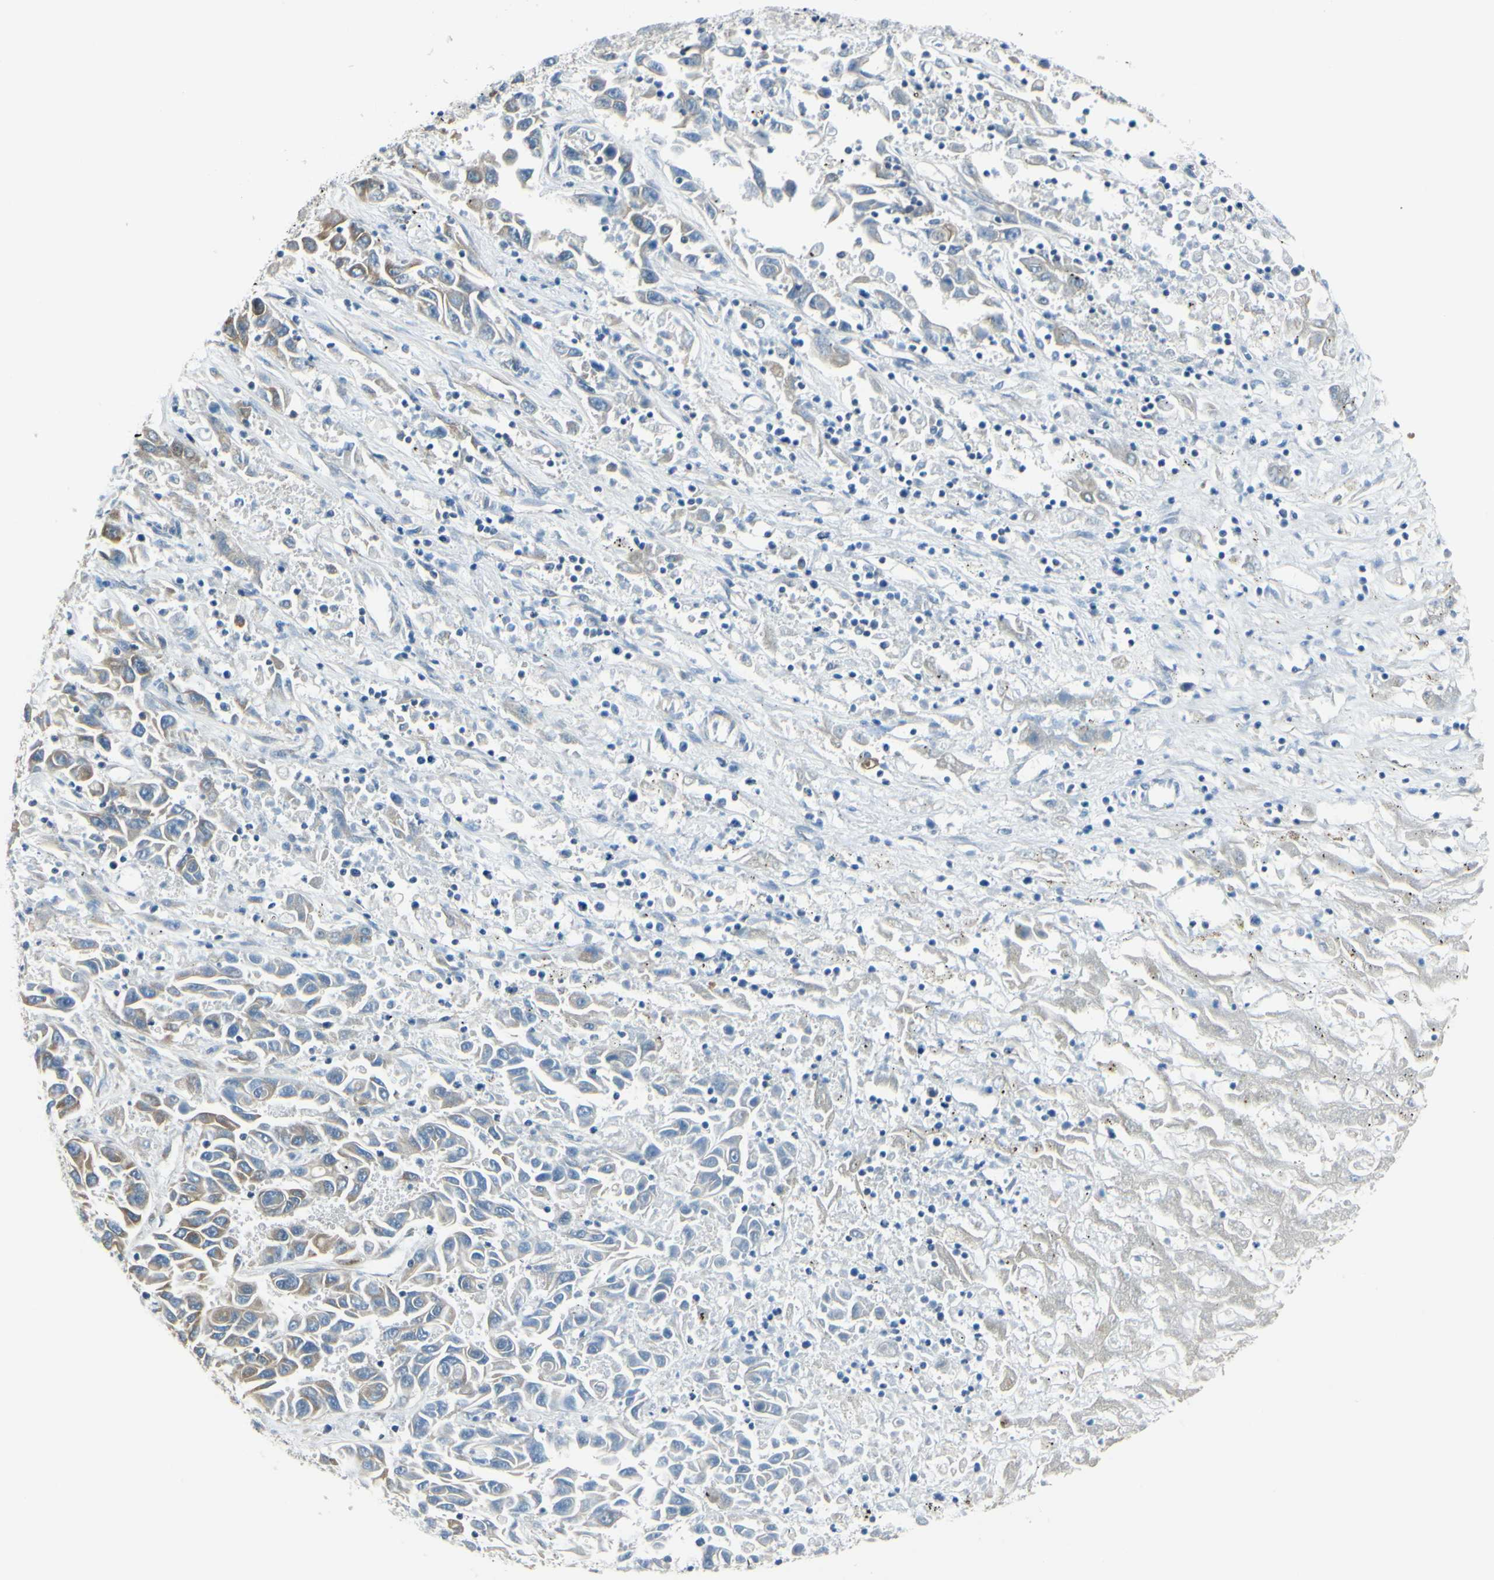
{"staining": {"intensity": "moderate", "quantity": ">75%", "location": "cytoplasmic/membranous"}, "tissue": "liver cancer", "cell_type": "Tumor cells", "image_type": "cancer", "snomed": [{"axis": "morphology", "description": "Cholangiocarcinoma"}, {"axis": "topography", "description": "Liver"}], "caption": "Immunohistochemical staining of human cholangiocarcinoma (liver) demonstrates medium levels of moderate cytoplasmic/membranous staining in about >75% of tumor cells.", "gene": "SELENOS", "patient": {"sex": "female", "age": 52}}